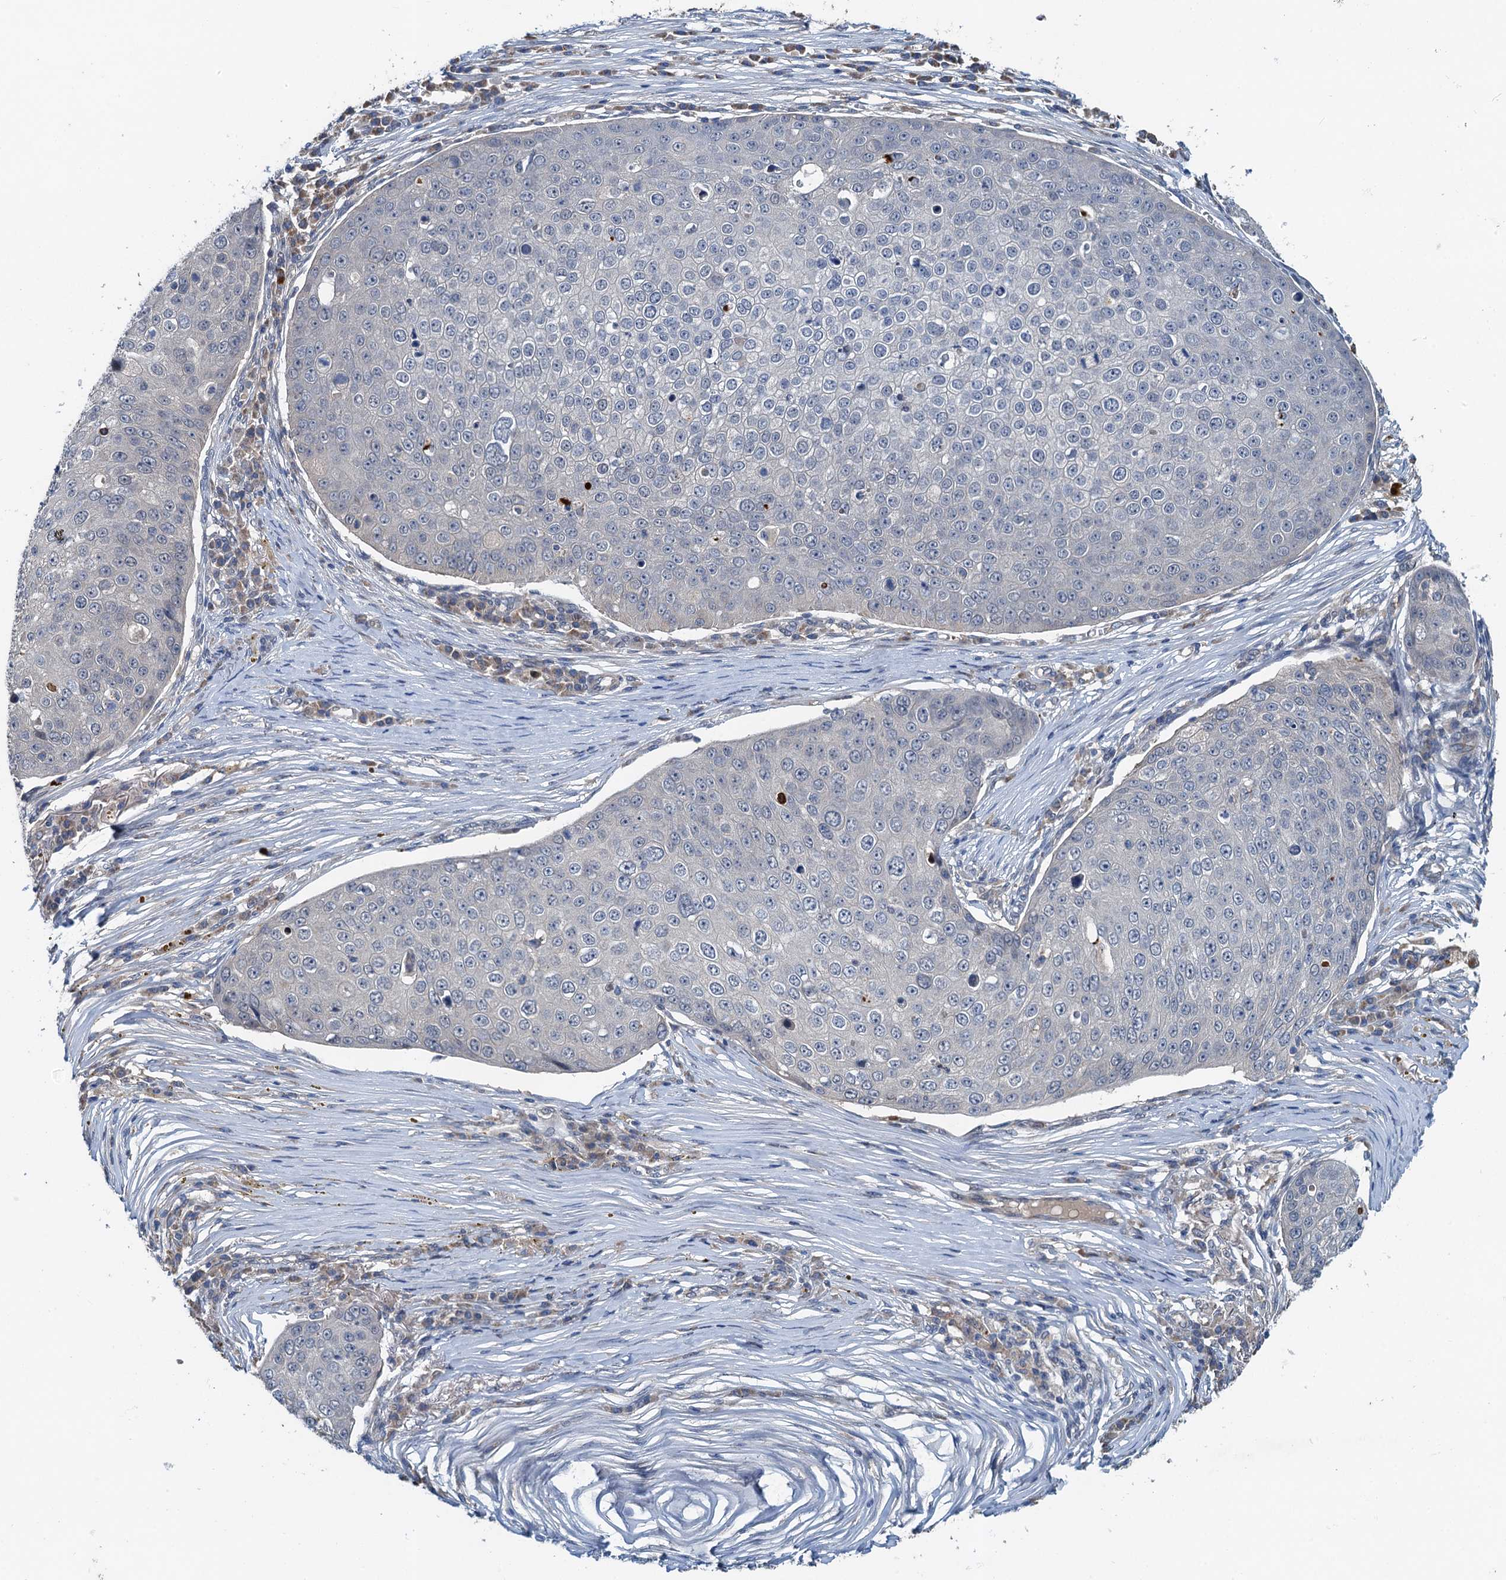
{"staining": {"intensity": "negative", "quantity": "none", "location": "none"}, "tissue": "skin cancer", "cell_type": "Tumor cells", "image_type": "cancer", "snomed": [{"axis": "morphology", "description": "Squamous cell carcinoma, NOS"}, {"axis": "topography", "description": "Skin"}], "caption": "This is a image of immunohistochemistry (IHC) staining of skin squamous cell carcinoma, which shows no positivity in tumor cells.", "gene": "ZNF606", "patient": {"sex": "male", "age": 71}}